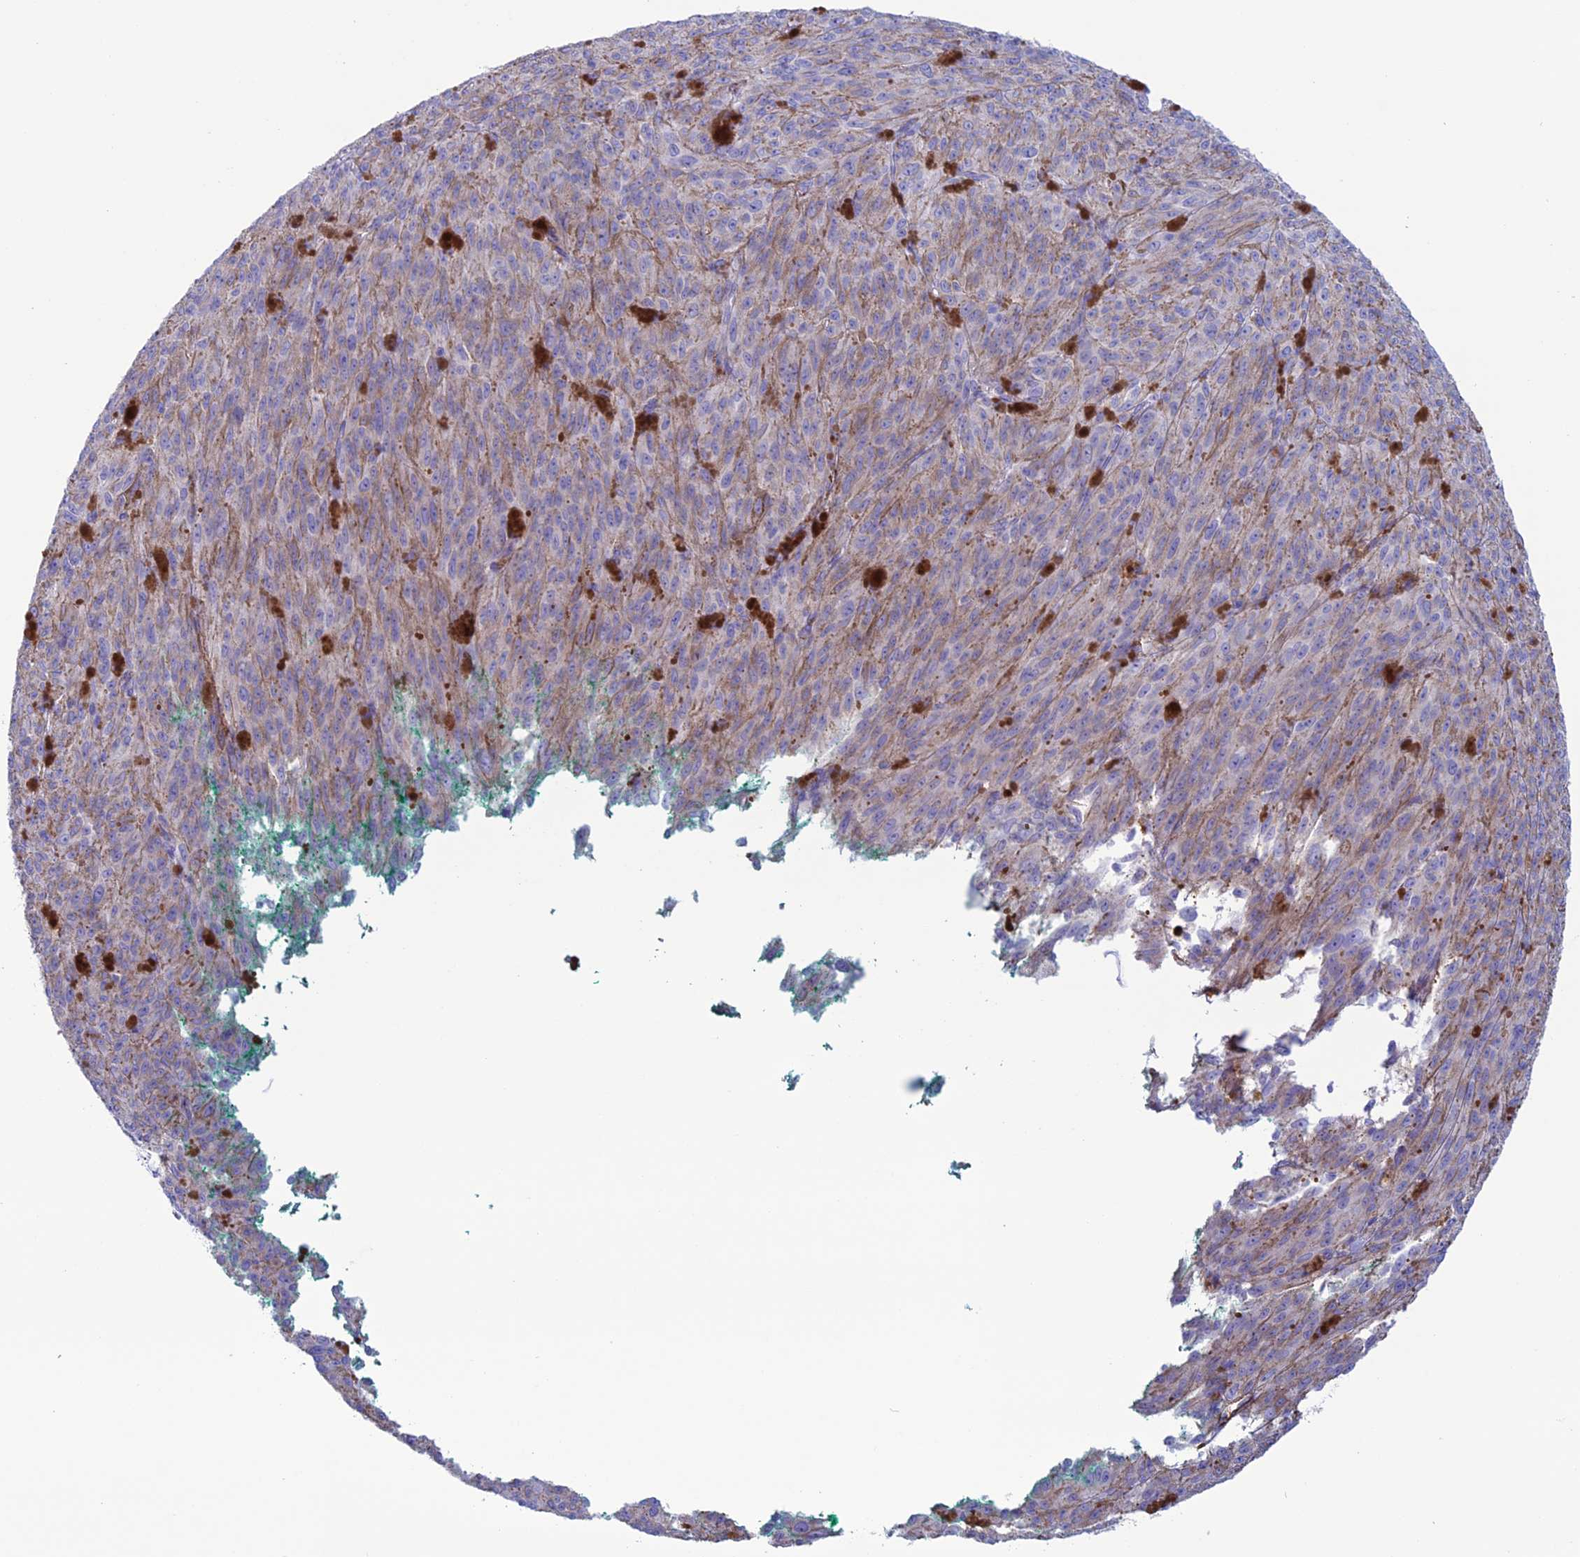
{"staining": {"intensity": "negative", "quantity": "none", "location": "none"}, "tissue": "melanoma", "cell_type": "Tumor cells", "image_type": "cancer", "snomed": [{"axis": "morphology", "description": "Malignant melanoma, NOS"}, {"axis": "topography", "description": "Skin"}], "caption": "Protein analysis of melanoma reveals no significant positivity in tumor cells.", "gene": "CDC42EP5", "patient": {"sex": "female", "age": 52}}